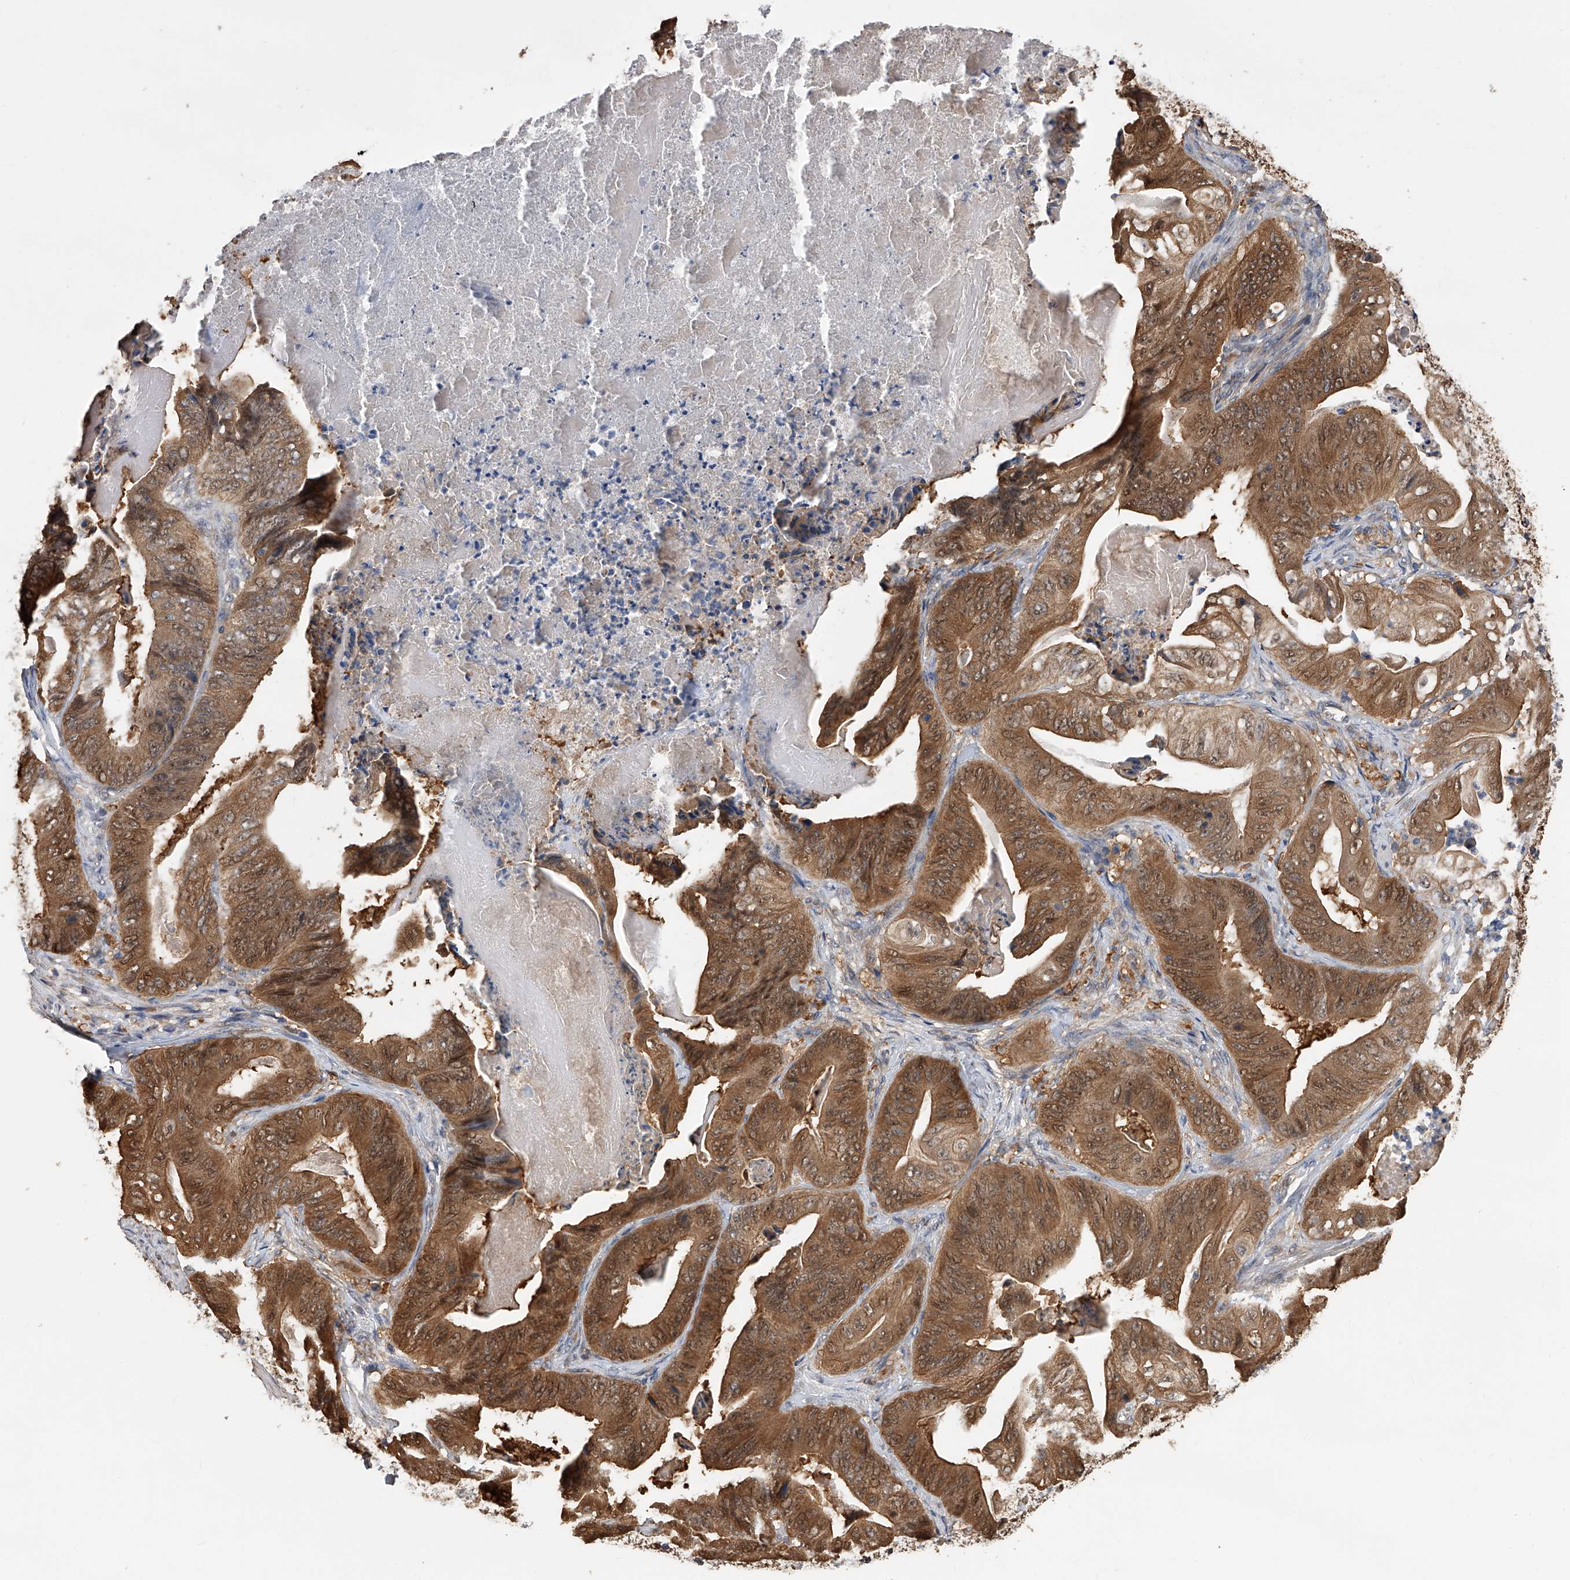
{"staining": {"intensity": "moderate", "quantity": ">75%", "location": "cytoplasmic/membranous,nuclear"}, "tissue": "stomach cancer", "cell_type": "Tumor cells", "image_type": "cancer", "snomed": [{"axis": "morphology", "description": "Adenocarcinoma, NOS"}, {"axis": "topography", "description": "Stomach"}], "caption": "Immunohistochemistry histopathology image of neoplastic tissue: stomach cancer stained using IHC shows medium levels of moderate protein expression localized specifically in the cytoplasmic/membranous and nuclear of tumor cells, appearing as a cytoplasmic/membranous and nuclear brown color.", "gene": "GMDS", "patient": {"sex": "female", "age": 73}}